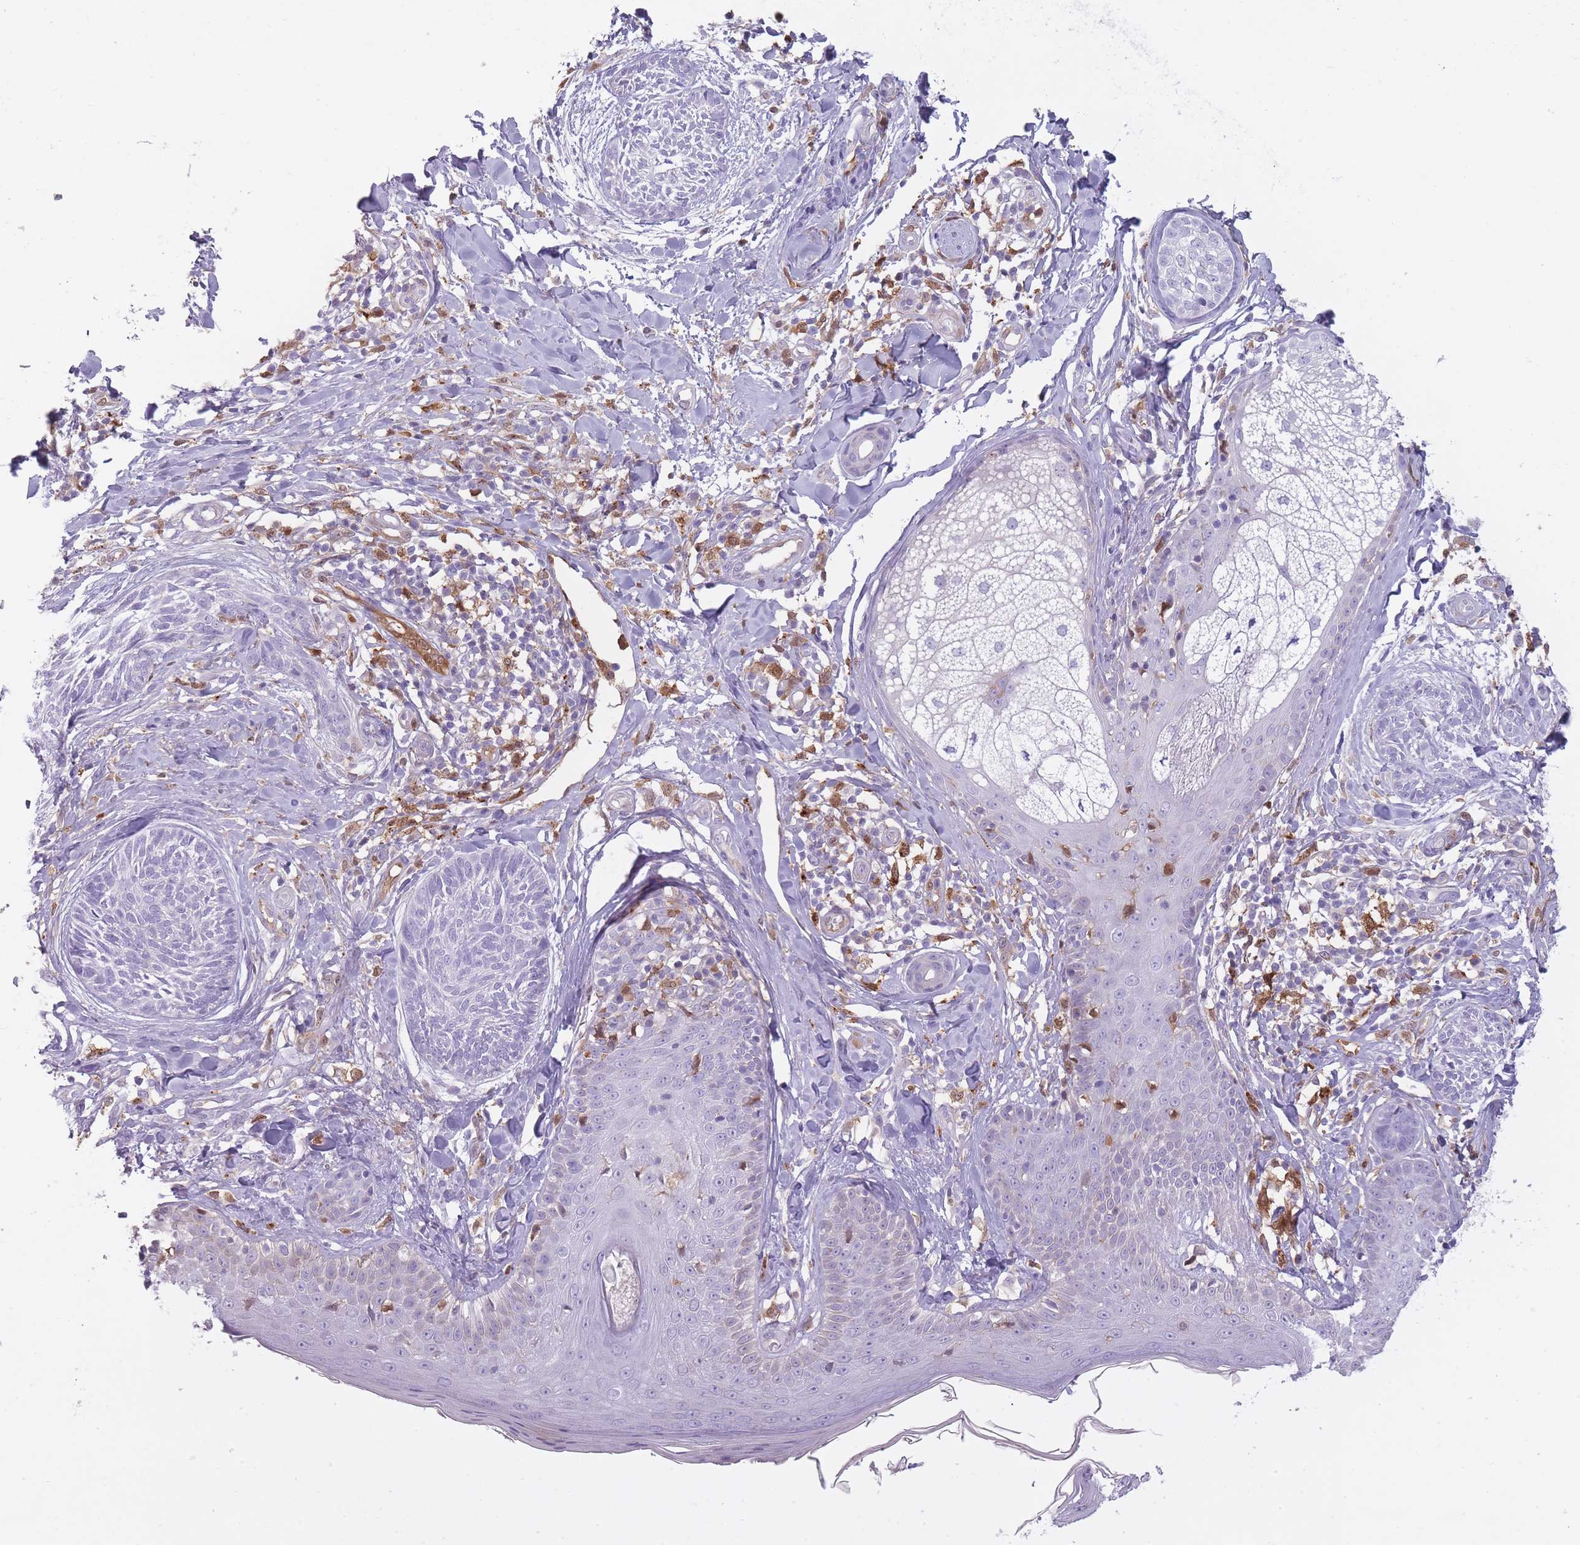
{"staining": {"intensity": "negative", "quantity": "none", "location": "none"}, "tissue": "skin cancer", "cell_type": "Tumor cells", "image_type": "cancer", "snomed": [{"axis": "morphology", "description": "Basal cell carcinoma"}, {"axis": "topography", "description": "Skin"}], "caption": "This is an IHC micrograph of skin basal cell carcinoma. There is no positivity in tumor cells.", "gene": "LGALS9", "patient": {"sex": "male", "age": 73}}